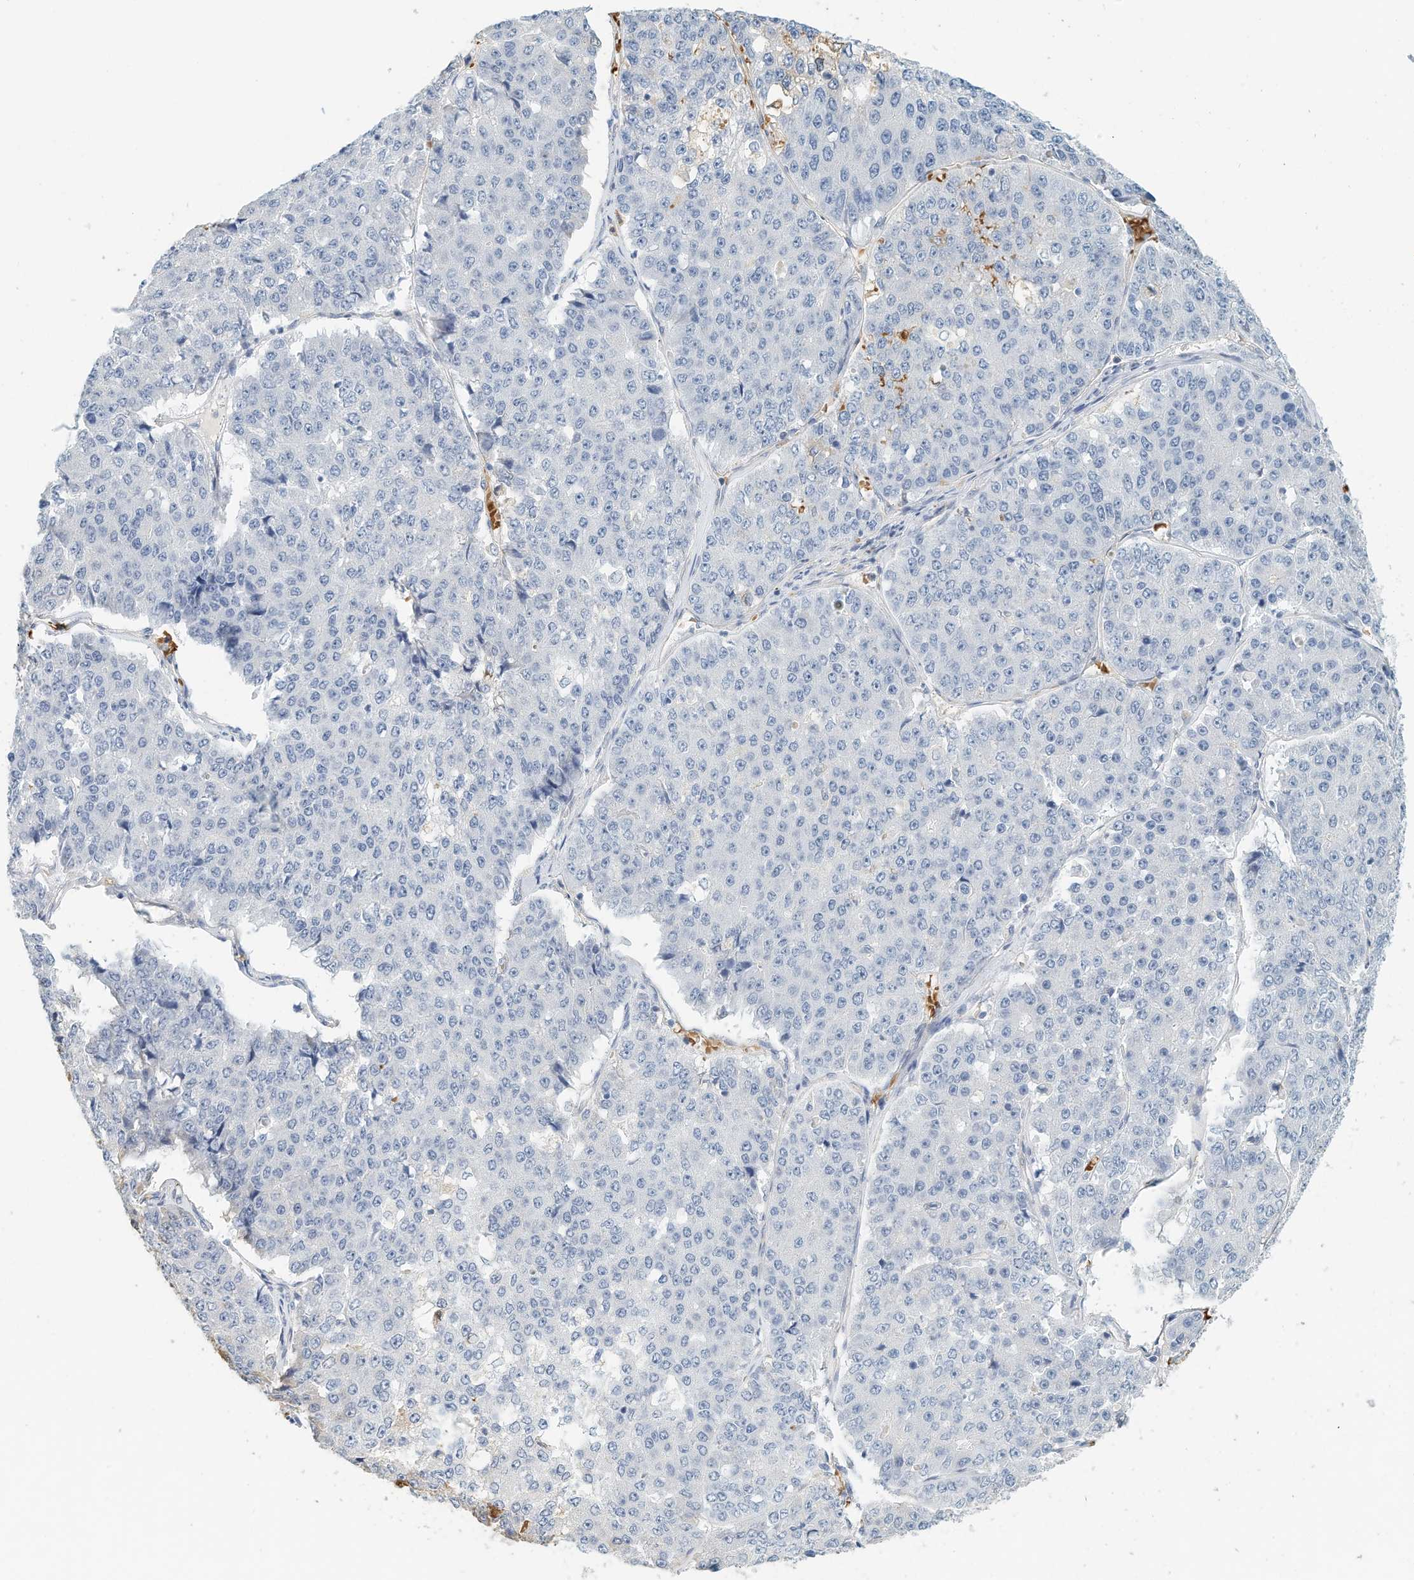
{"staining": {"intensity": "negative", "quantity": "none", "location": "none"}, "tissue": "pancreatic cancer", "cell_type": "Tumor cells", "image_type": "cancer", "snomed": [{"axis": "morphology", "description": "Adenocarcinoma, NOS"}, {"axis": "topography", "description": "Pancreas"}], "caption": "This is an IHC photomicrograph of pancreatic adenocarcinoma. There is no positivity in tumor cells.", "gene": "RCAN3", "patient": {"sex": "male", "age": 50}}